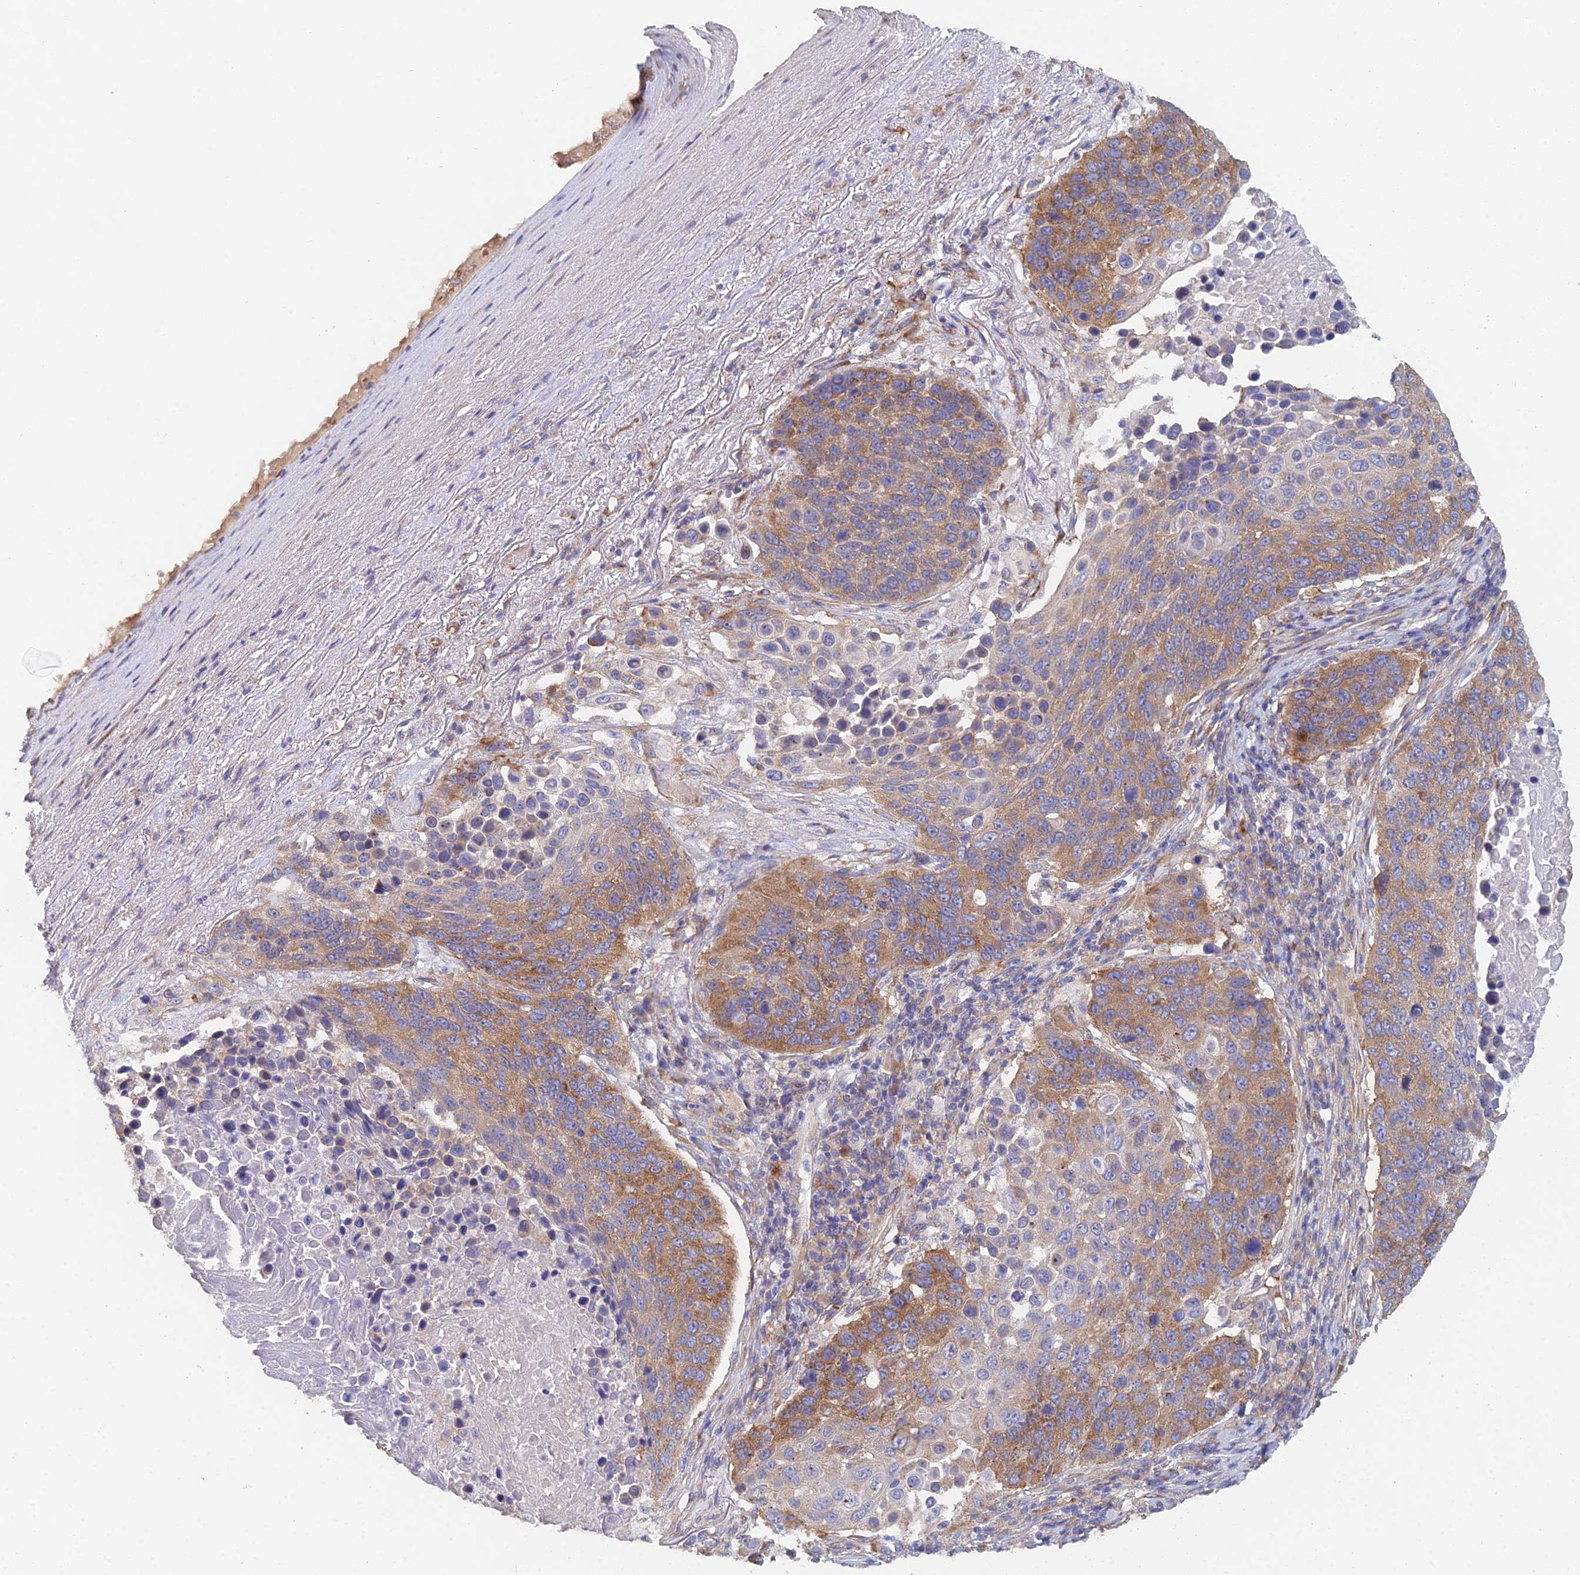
{"staining": {"intensity": "moderate", "quantity": ">75%", "location": "cytoplasmic/membranous"}, "tissue": "lung cancer", "cell_type": "Tumor cells", "image_type": "cancer", "snomed": [{"axis": "morphology", "description": "Normal tissue, NOS"}, {"axis": "morphology", "description": "Squamous cell carcinoma, NOS"}, {"axis": "topography", "description": "Lymph node"}, {"axis": "topography", "description": "Lung"}], "caption": "Squamous cell carcinoma (lung) stained for a protein (brown) demonstrates moderate cytoplasmic/membranous positive staining in about >75% of tumor cells.", "gene": "ELOF1", "patient": {"sex": "male", "age": 66}}